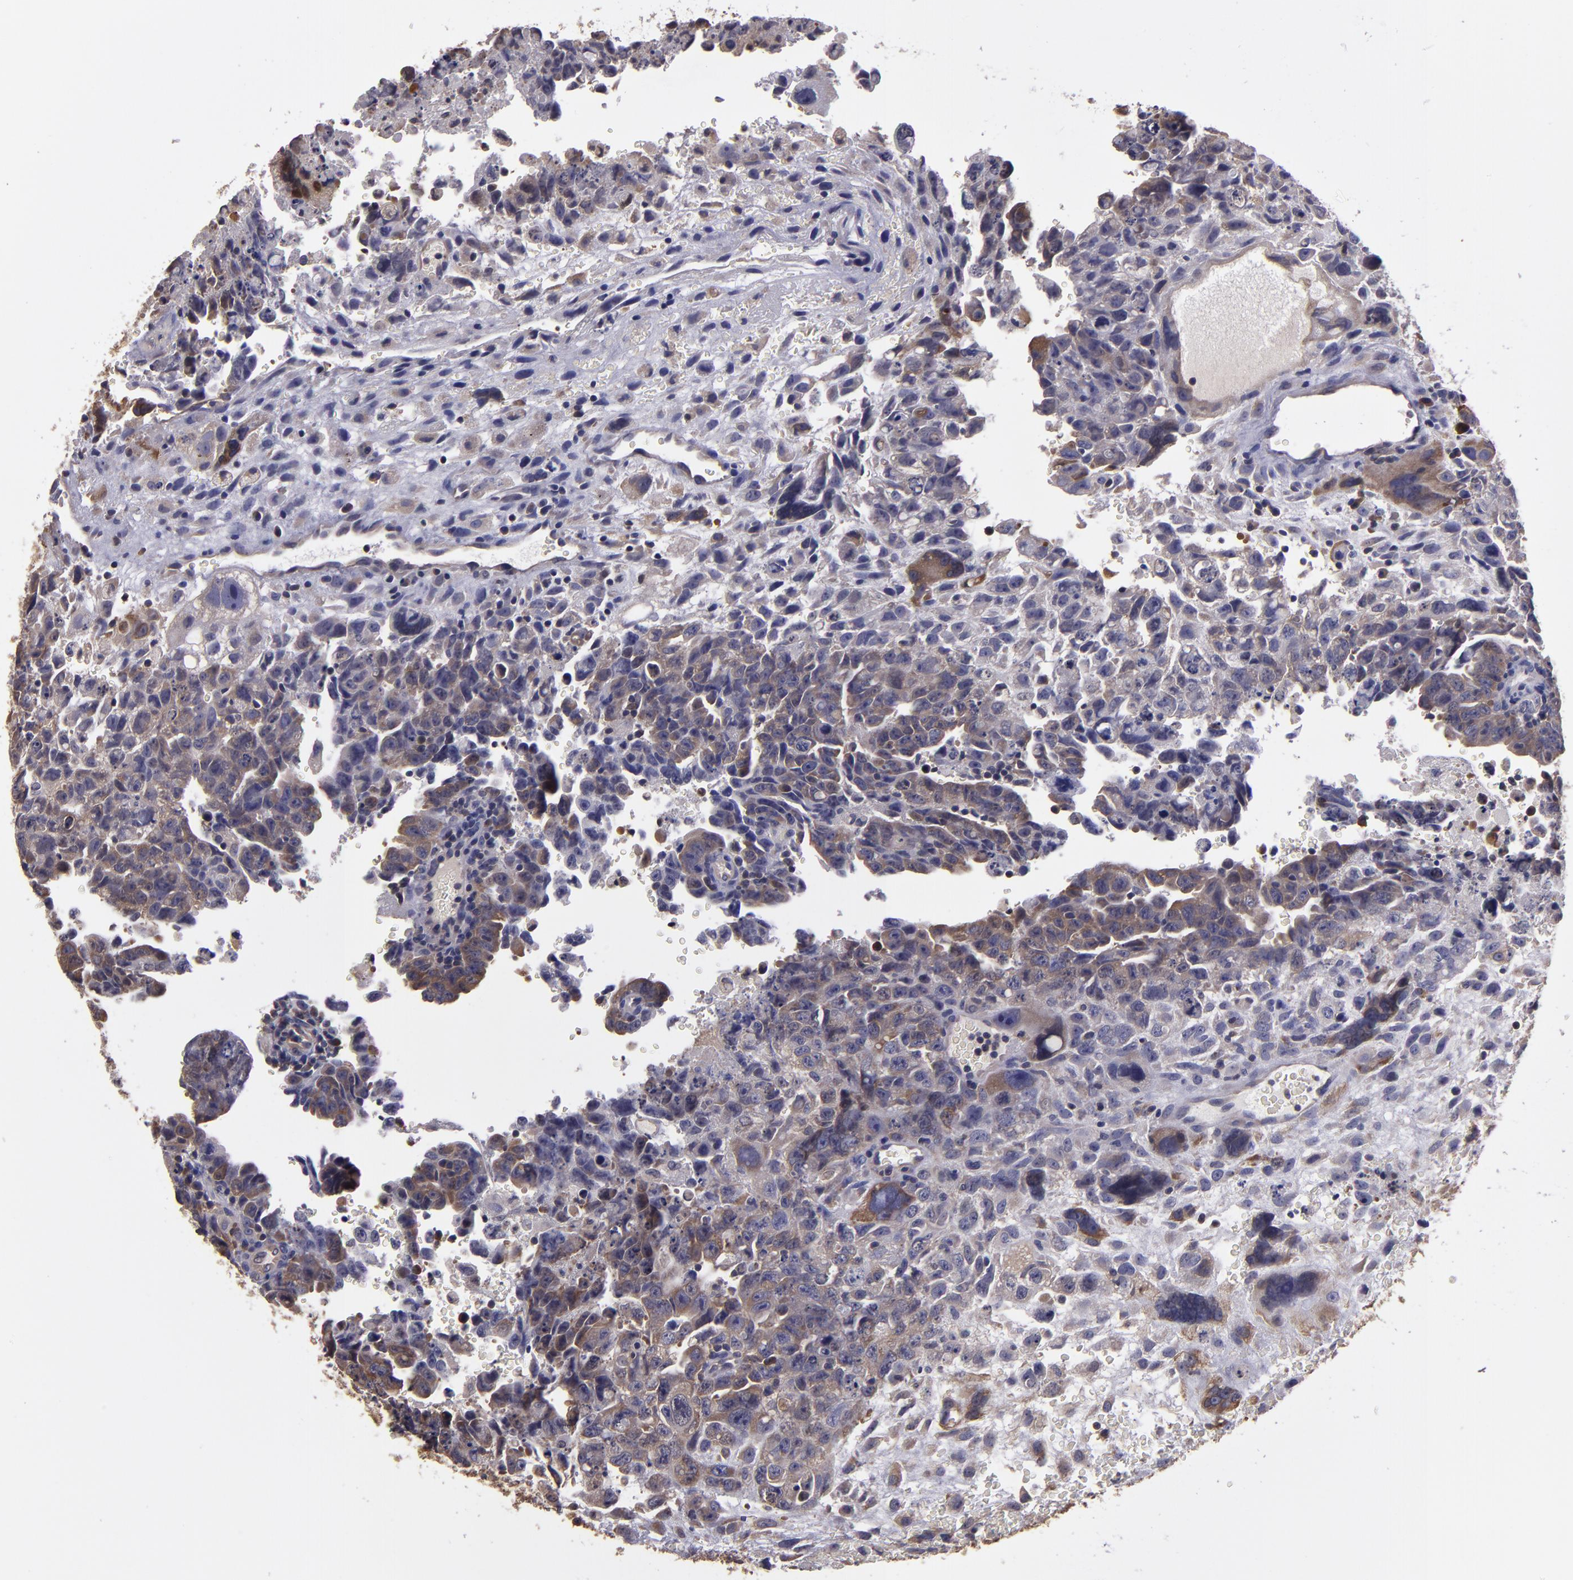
{"staining": {"intensity": "moderate", "quantity": "25%-75%", "location": "cytoplasmic/membranous"}, "tissue": "testis cancer", "cell_type": "Tumor cells", "image_type": "cancer", "snomed": [{"axis": "morphology", "description": "Carcinoma, Embryonal, NOS"}, {"axis": "topography", "description": "Testis"}], "caption": "Immunohistochemical staining of embryonal carcinoma (testis) shows moderate cytoplasmic/membranous protein expression in approximately 25%-75% of tumor cells. Immunohistochemistry (ihc) stains the protein of interest in brown and the nuclei are stained blue.", "gene": "CARS1", "patient": {"sex": "male", "age": 28}}